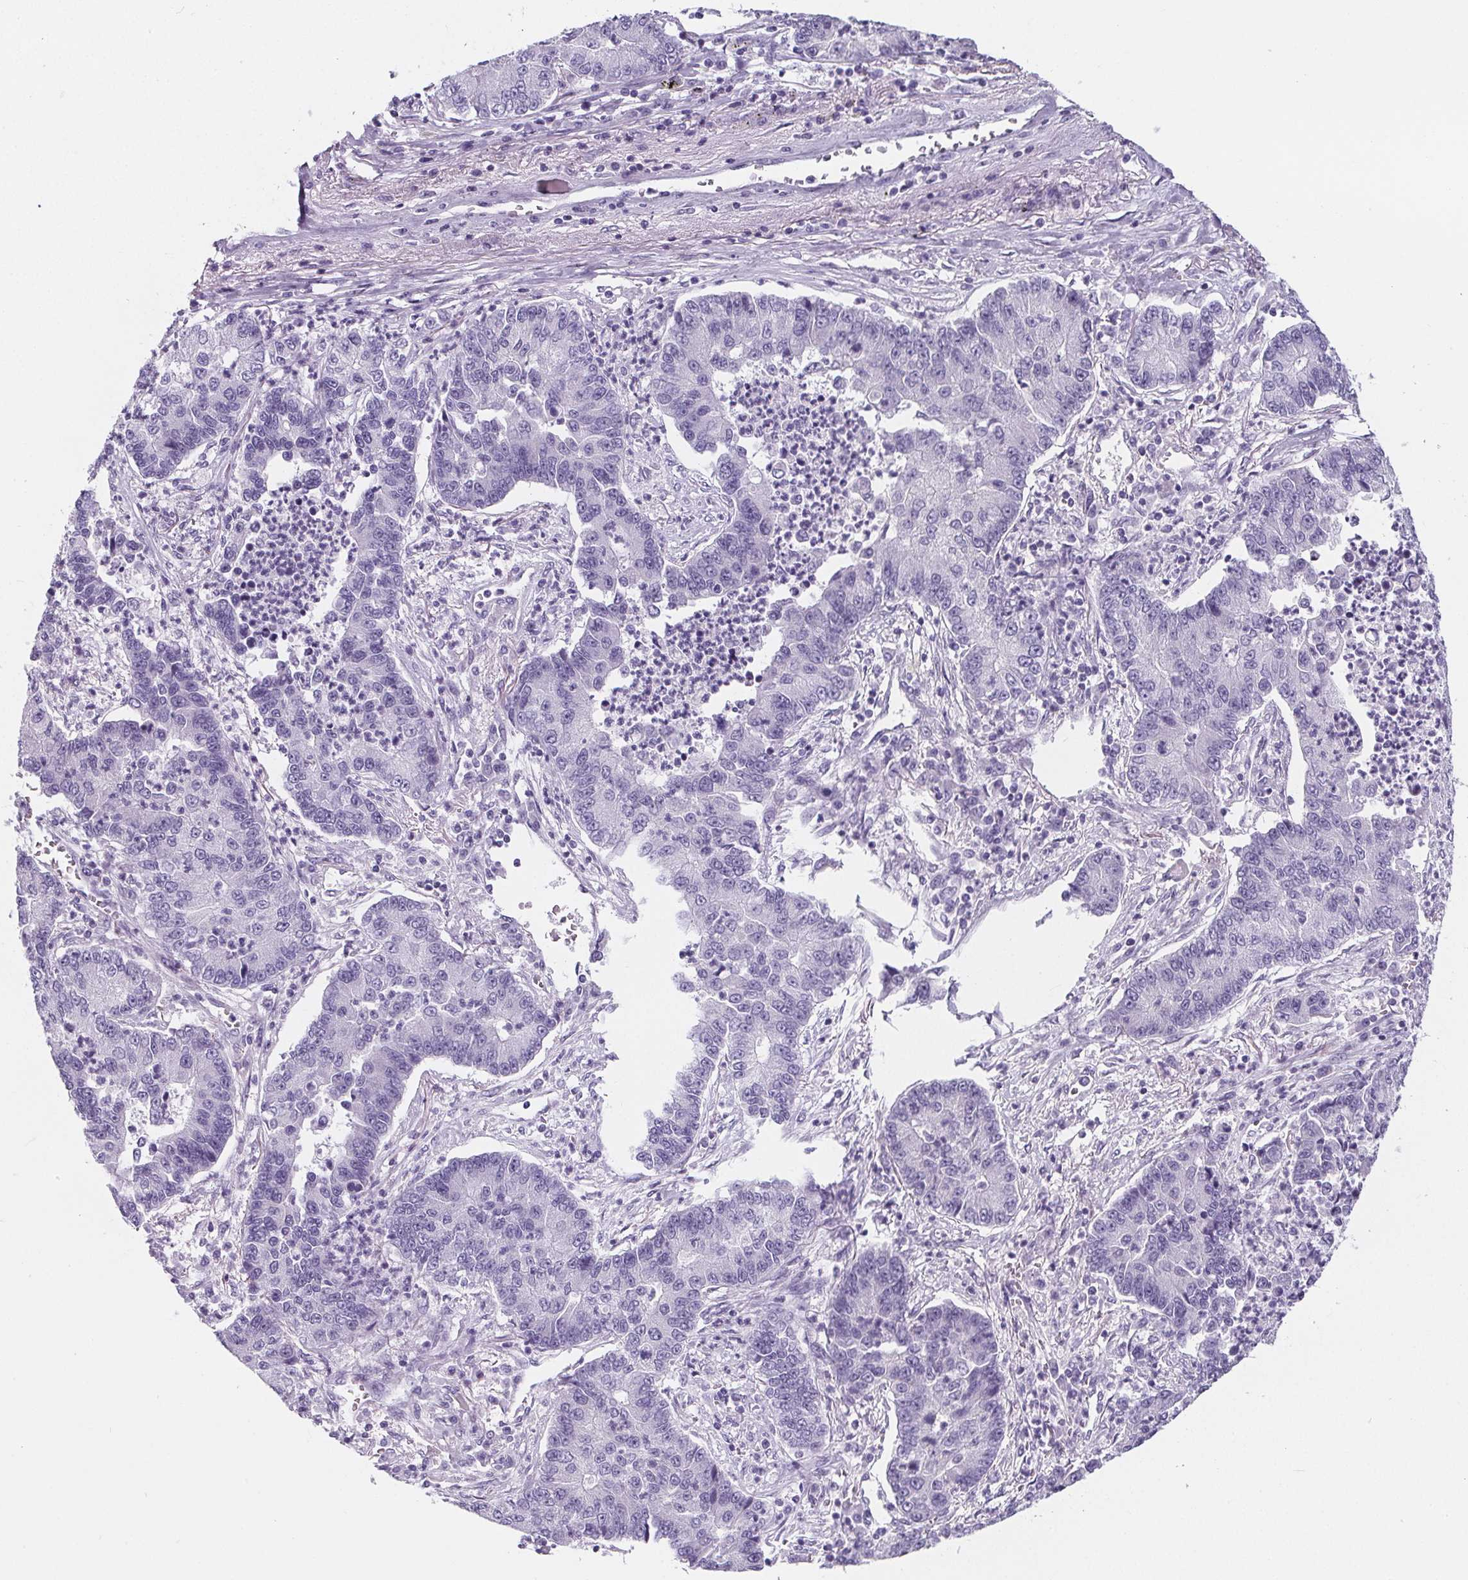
{"staining": {"intensity": "negative", "quantity": "none", "location": "none"}, "tissue": "lung cancer", "cell_type": "Tumor cells", "image_type": "cancer", "snomed": [{"axis": "morphology", "description": "Adenocarcinoma, NOS"}, {"axis": "topography", "description": "Lung"}], "caption": "The immunohistochemistry (IHC) photomicrograph has no significant staining in tumor cells of lung adenocarcinoma tissue.", "gene": "ADRB1", "patient": {"sex": "female", "age": 57}}